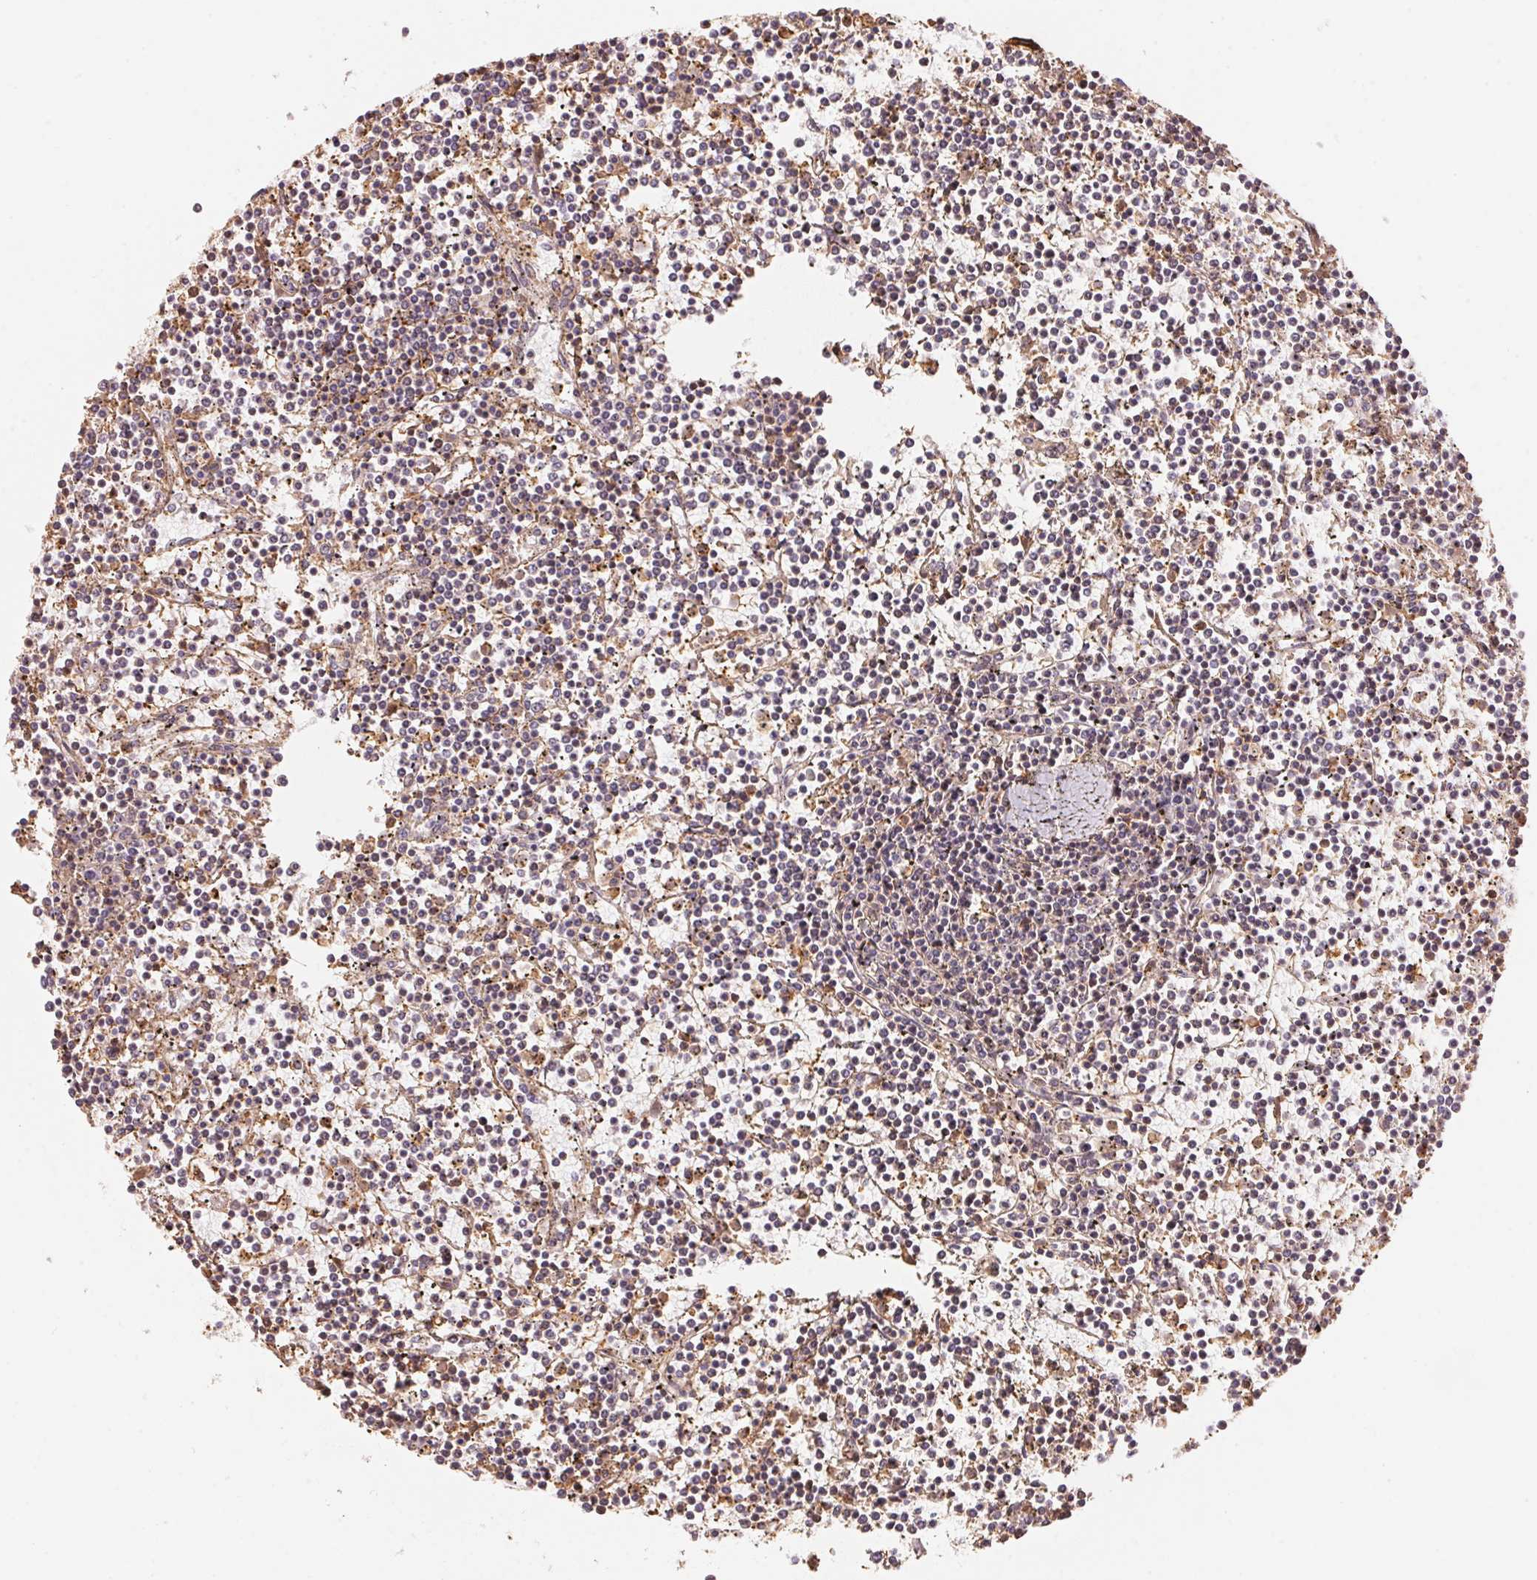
{"staining": {"intensity": "weak", "quantity": "<25%", "location": "cytoplasmic/membranous"}, "tissue": "lymphoma", "cell_type": "Tumor cells", "image_type": "cancer", "snomed": [{"axis": "morphology", "description": "Malignant lymphoma, non-Hodgkin's type, Low grade"}, {"axis": "topography", "description": "Spleen"}], "caption": "High power microscopy image of an IHC histopathology image of malignant lymphoma, non-Hodgkin's type (low-grade), revealing no significant expression in tumor cells.", "gene": "FRAS1", "patient": {"sex": "female", "age": 19}}